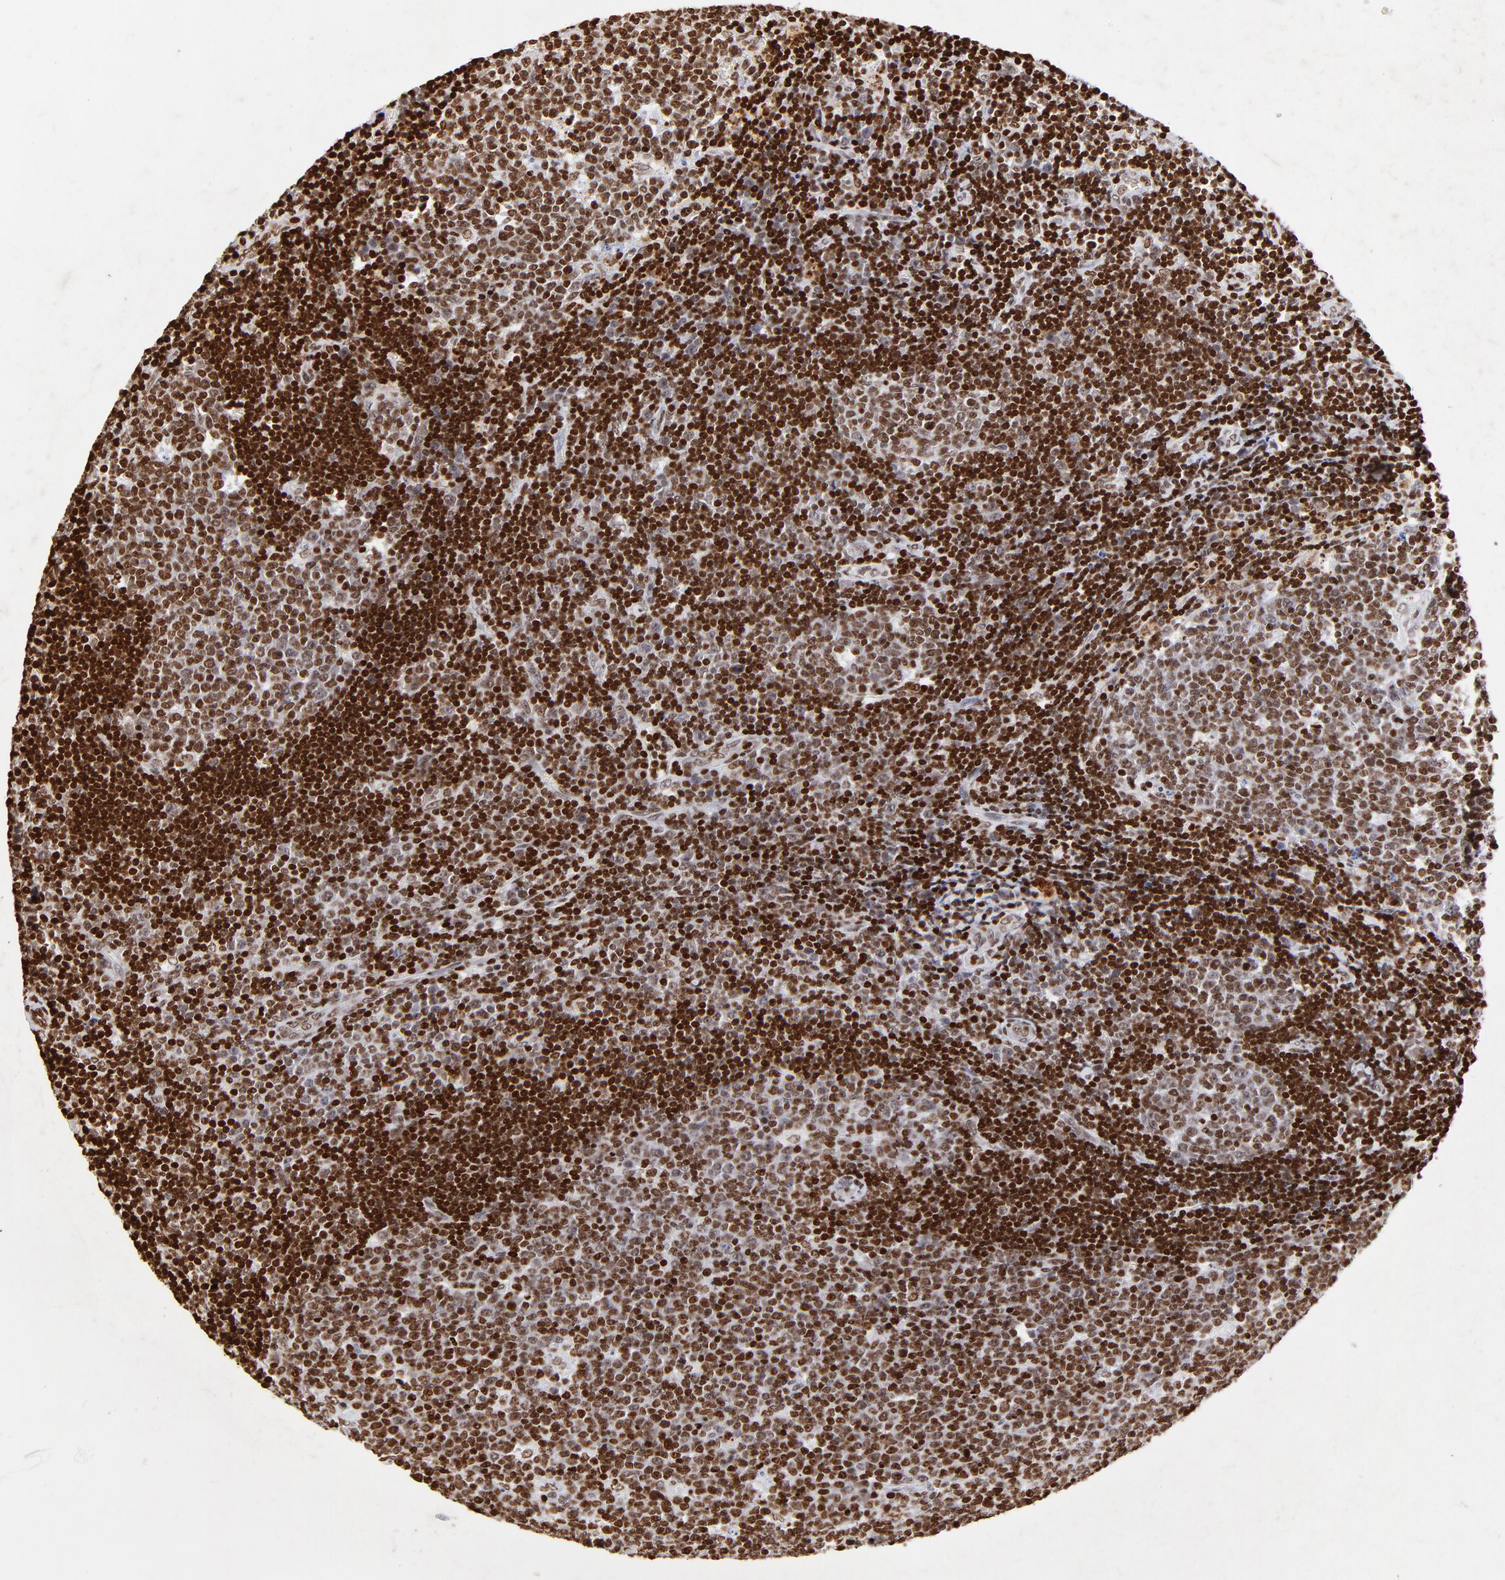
{"staining": {"intensity": "strong", "quantity": ">75%", "location": "nuclear"}, "tissue": "lymph node", "cell_type": "Germinal center cells", "image_type": "normal", "snomed": [{"axis": "morphology", "description": "Normal tissue, NOS"}, {"axis": "topography", "description": "Lymph node"}, {"axis": "topography", "description": "Salivary gland"}], "caption": "An immunohistochemistry image of unremarkable tissue is shown. Protein staining in brown highlights strong nuclear positivity in lymph node within germinal center cells.", "gene": "FBH1", "patient": {"sex": "male", "age": 8}}